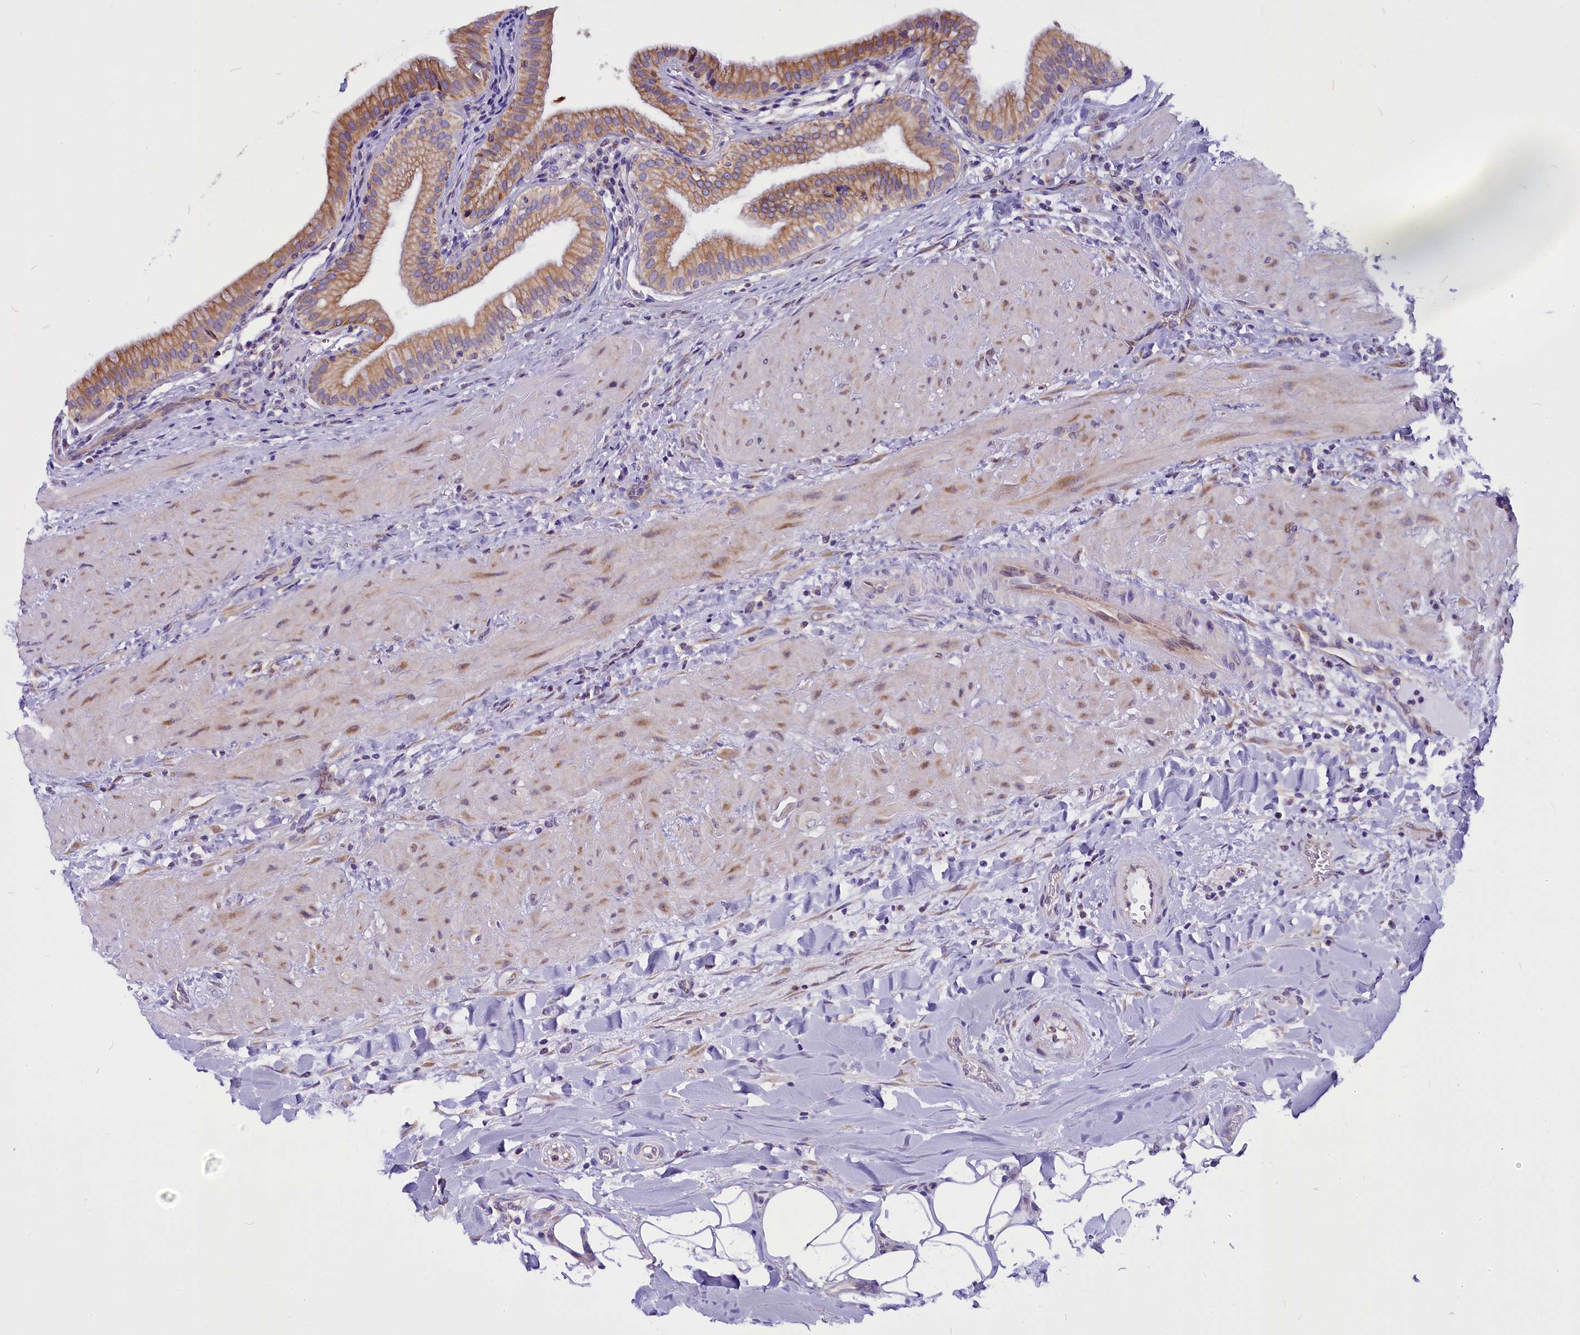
{"staining": {"intensity": "moderate", "quantity": ">75%", "location": "cytoplasmic/membranous"}, "tissue": "gallbladder", "cell_type": "Glandular cells", "image_type": "normal", "snomed": [{"axis": "morphology", "description": "Normal tissue, NOS"}, {"axis": "topography", "description": "Gallbladder"}], "caption": "Gallbladder stained for a protein demonstrates moderate cytoplasmic/membranous positivity in glandular cells. Immunohistochemistry (ihc) stains the protein in brown and the nuclei are stained blue.", "gene": "CEP170", "patient": {"sex": "male", "age": 24}}